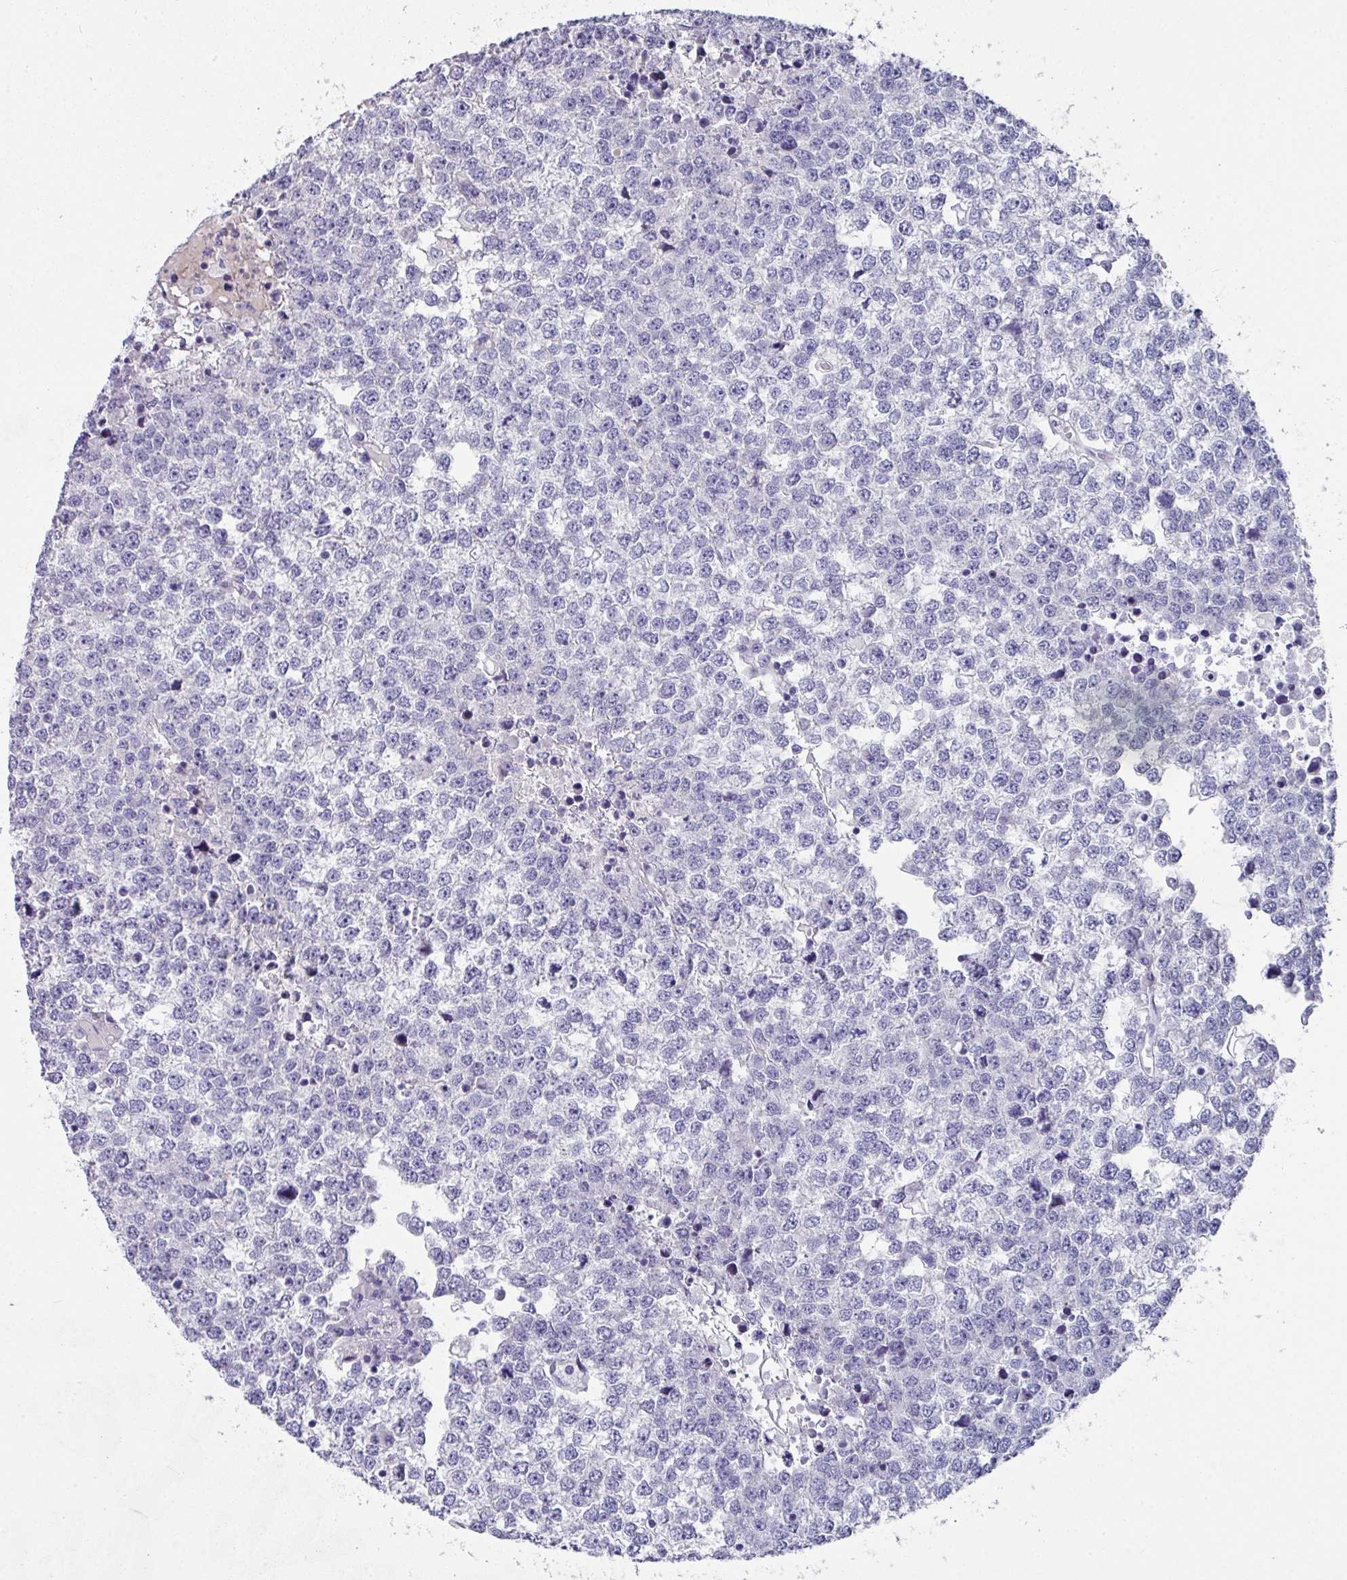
{"staining": {"intensity": "negative", "quantity": "none", "location": "none"}, "tissue": "testis cancer", "cell_type": "Tumor cells", "image_type": "cancer", "snomed": [{"axis": "morphology", "description": "Seminoma, NOS"}, {"axis": "topography", "description": "Testis"}], "caption": "There is no significant expression in tumor cells of seminoma (testis).", "gene": "DEFB115", "patient": {"sex": "male", "age": 65}}